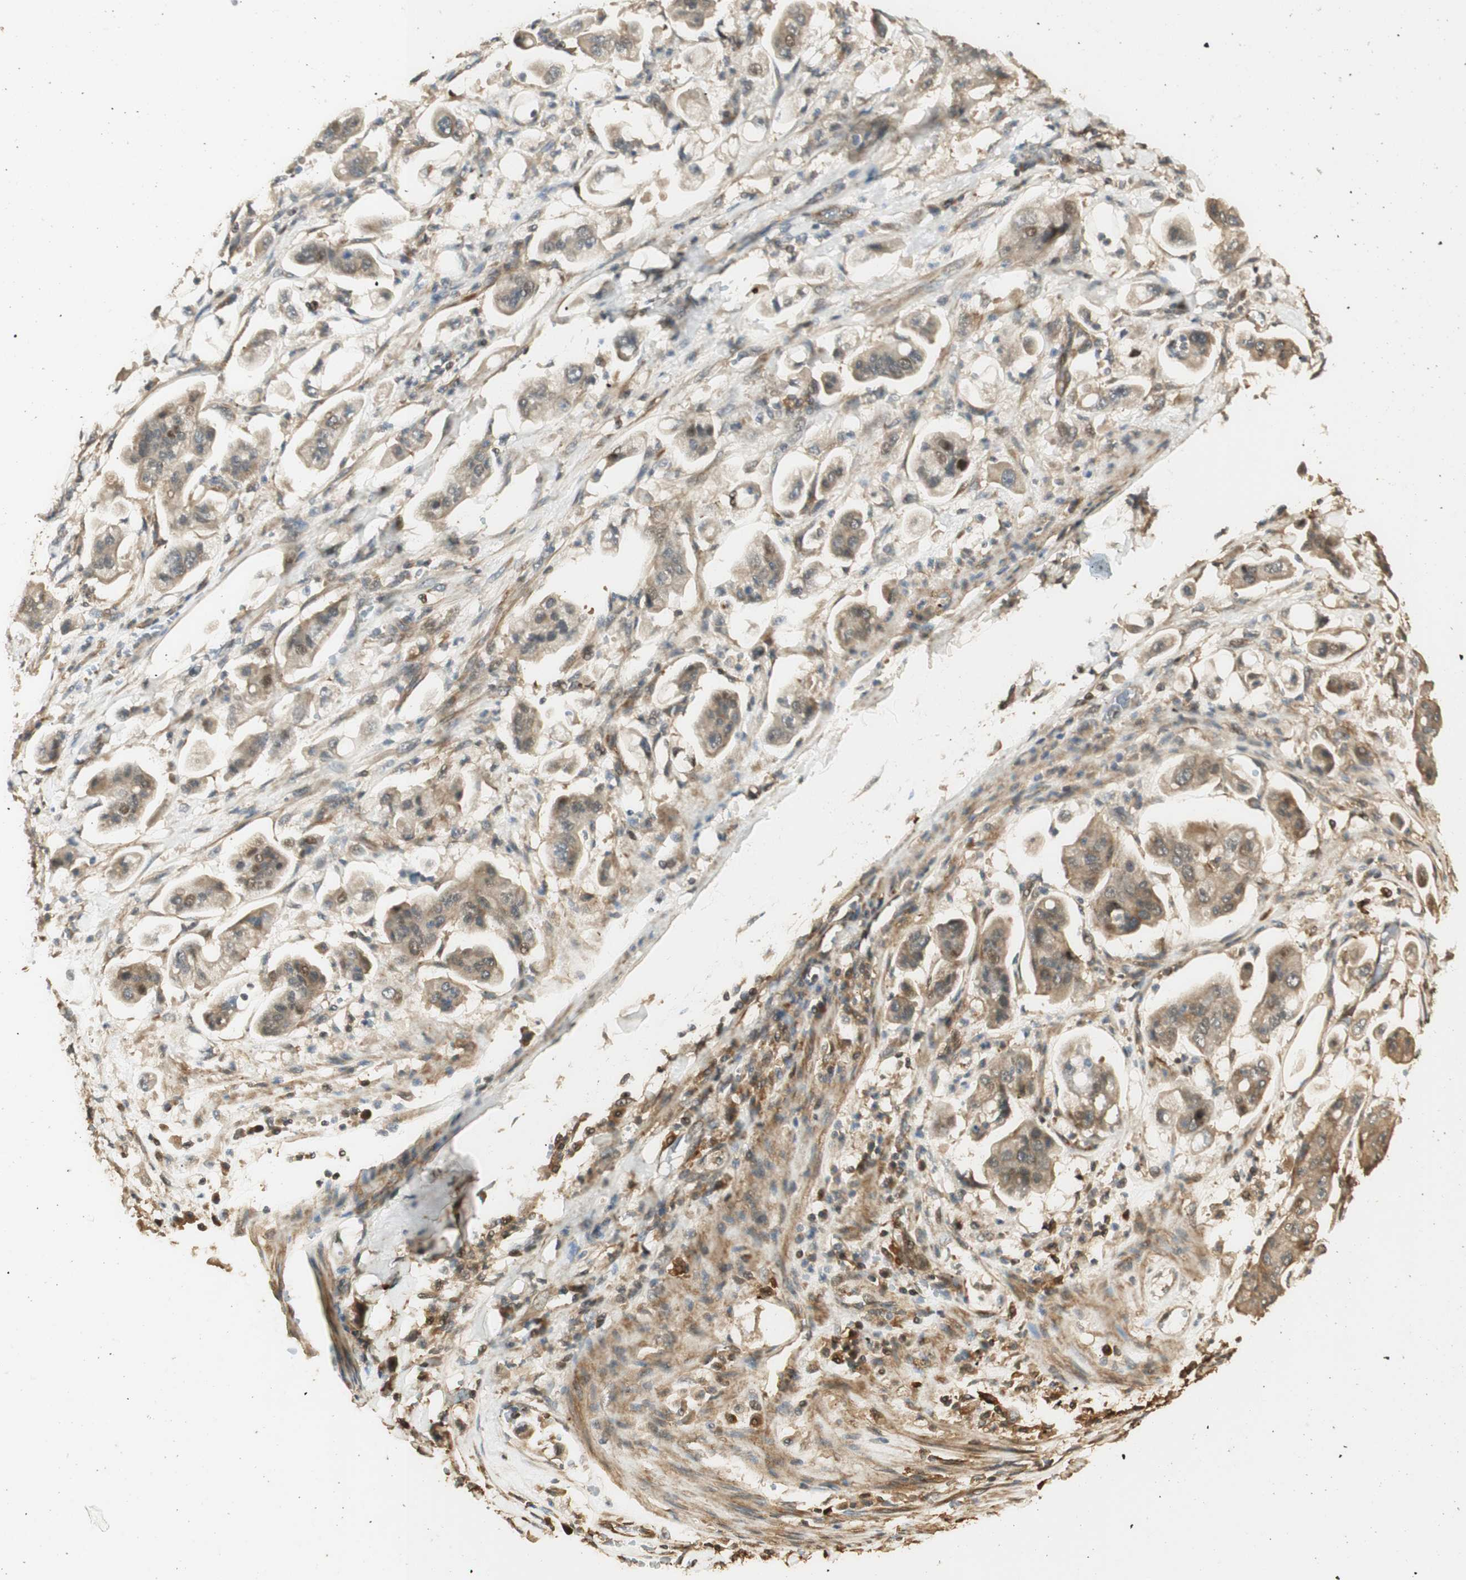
{"staining": {"intensity": "moderate", "quantity": ">75%", "location": "cytoplasmic/membranous"}, "tissue": "stomach cancer", "cell_type": "Tumor cells", "image_type": "cancer", "snomed": [{"axis": "morphology", "description": "Adenocarcinoma, NOS"}, {"axis": "topography", "description": "Stomach"}], "caption": "Immunohistochemical staining of stomach cancer reveals medium levels of moderate cytoplasmic/membranous staining in about >75% of tumor cells.", "gene": "AGER", "patient": {"sex": "male", "age": 62}}